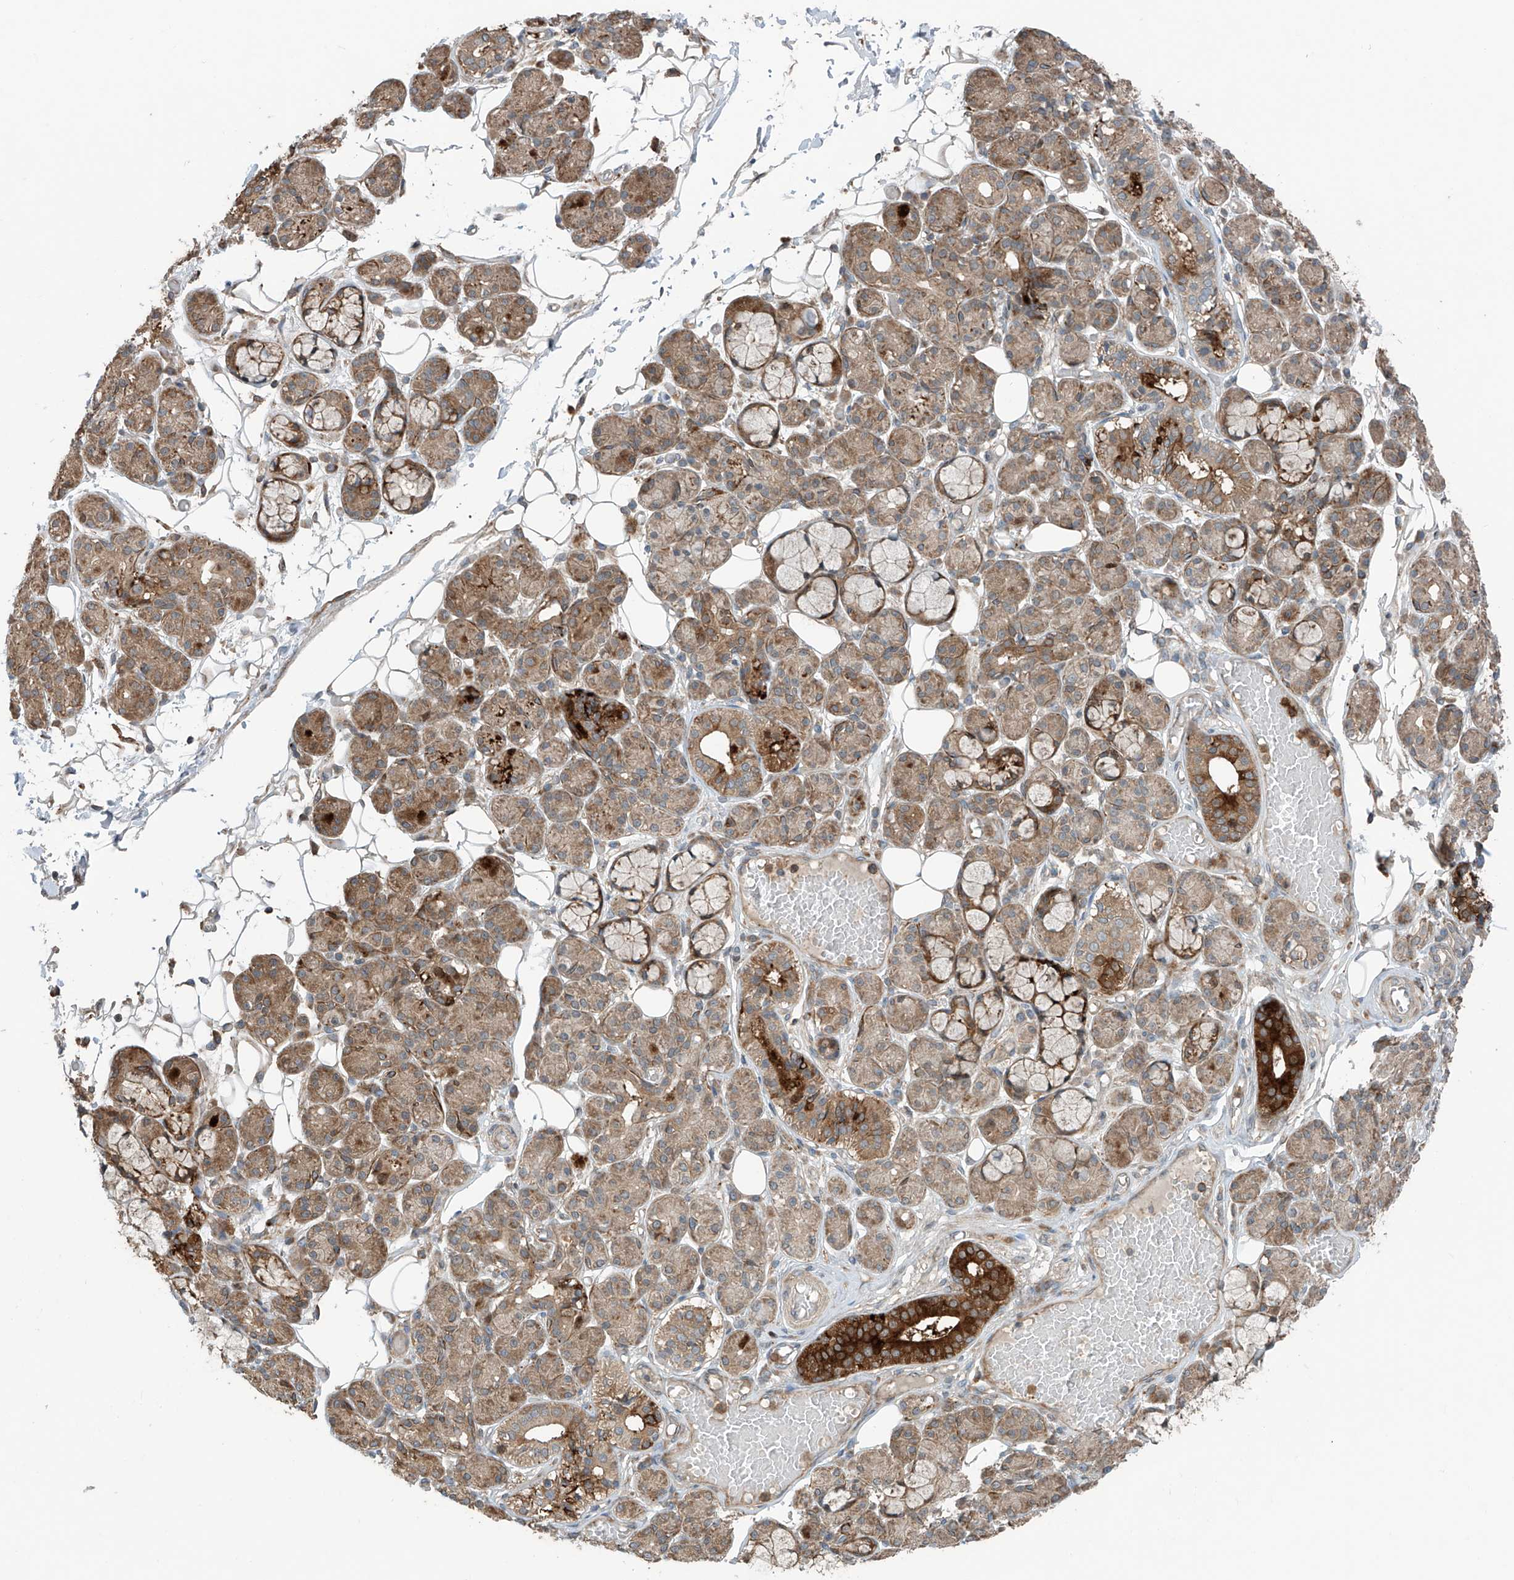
{"staining": {"intensity": "strong", "quantity": "25%-75%", "location": "cytoplasmic/membranous"}, "tissue": "salivary gland", "cell_type": "Glandular cells", "image_type": "normal", "snomed": [{"axis": "morphology", "description": "Normal tissue, NOS"}, {"axis": "topography", "description": "Salivary gland"}], "caption": "Unremarkable salivary gland displays strong cytoplasmic/membranous expression in approximately 25%-75% of glandular cells, visualized by immunohistochemistry. (Stains: DAB (3,3'-diaminobenzidine) in brown, nuclei in blue, Microscopy: brightfield microscopy at high magnification).", "gene": "SAMD3", "patient": {"sex": "male", "age": 63}}